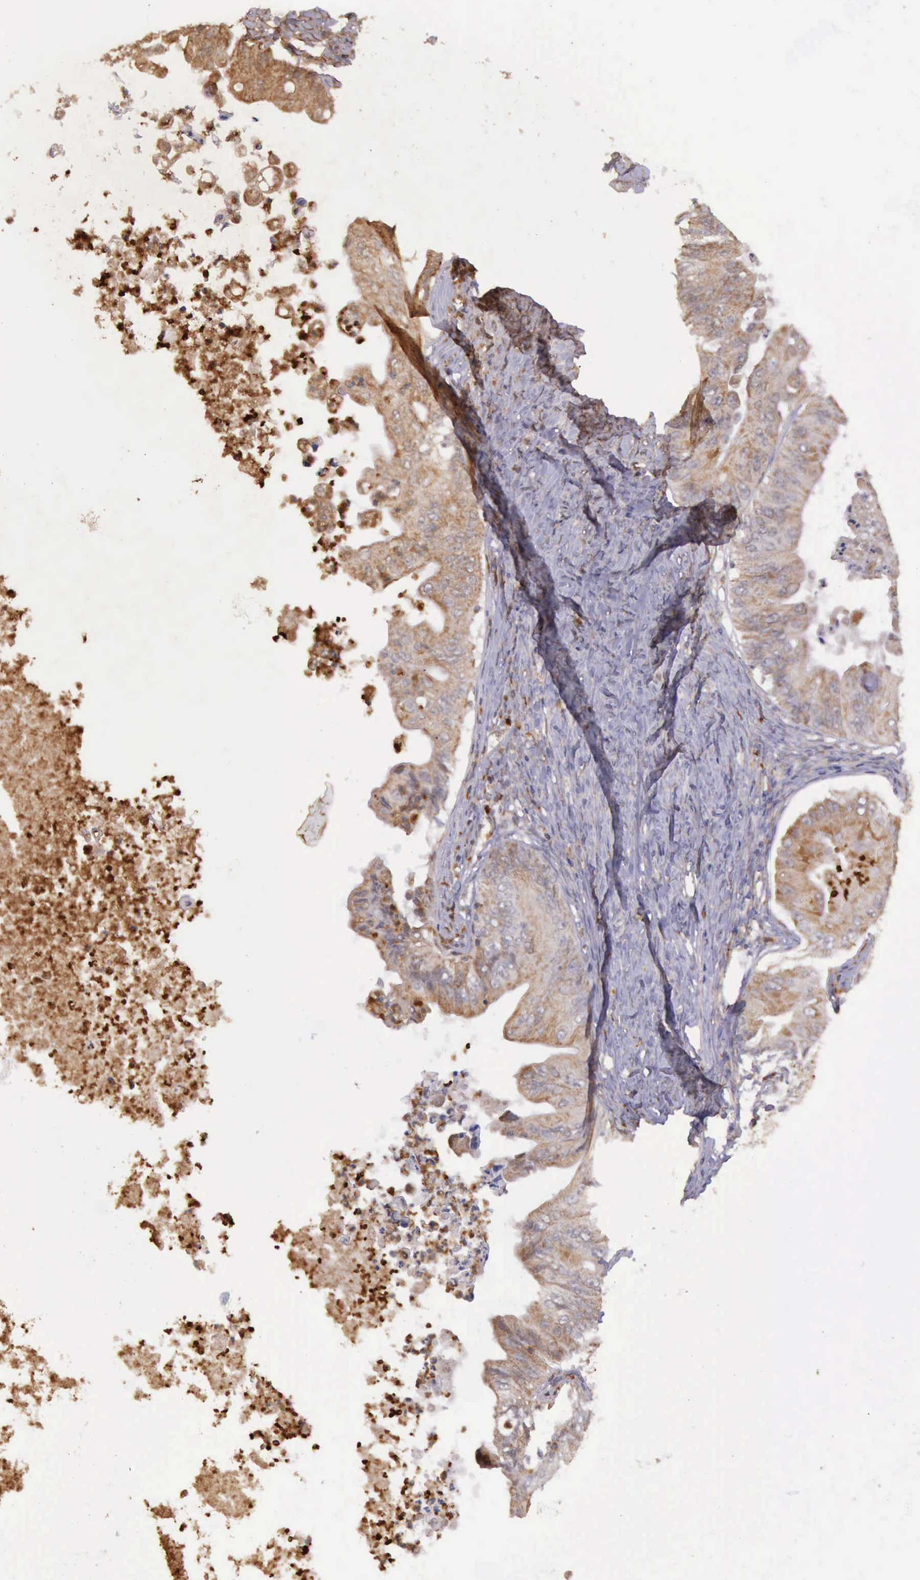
{"staining": {"intensity": "moderate", "quantity": "25%-75%", "location": "cytoplasmic/membranous"}, "tissue": "ovarian cancer", "cell_type": "Tumor cells", "image_type": "cancer", "snomed": [{"axis": "morphology", "description": "Cystadenocarcinoma, mucinous, NOS"}, {"axis": "topography", "description": "Ovary"}], "caption": "IHC image of neoplastic tissue: human ovarian mucinous cystadenocarcinoma stained using IHC reveals medium levels of moderate protein expression localized specifically in the cytoplasmic/membranous of tumor cells, appearing as a cytoplasmic/membranous brown color.", "gene": "ARMCX3", "patient": {"sex": "female", "age": 37}}